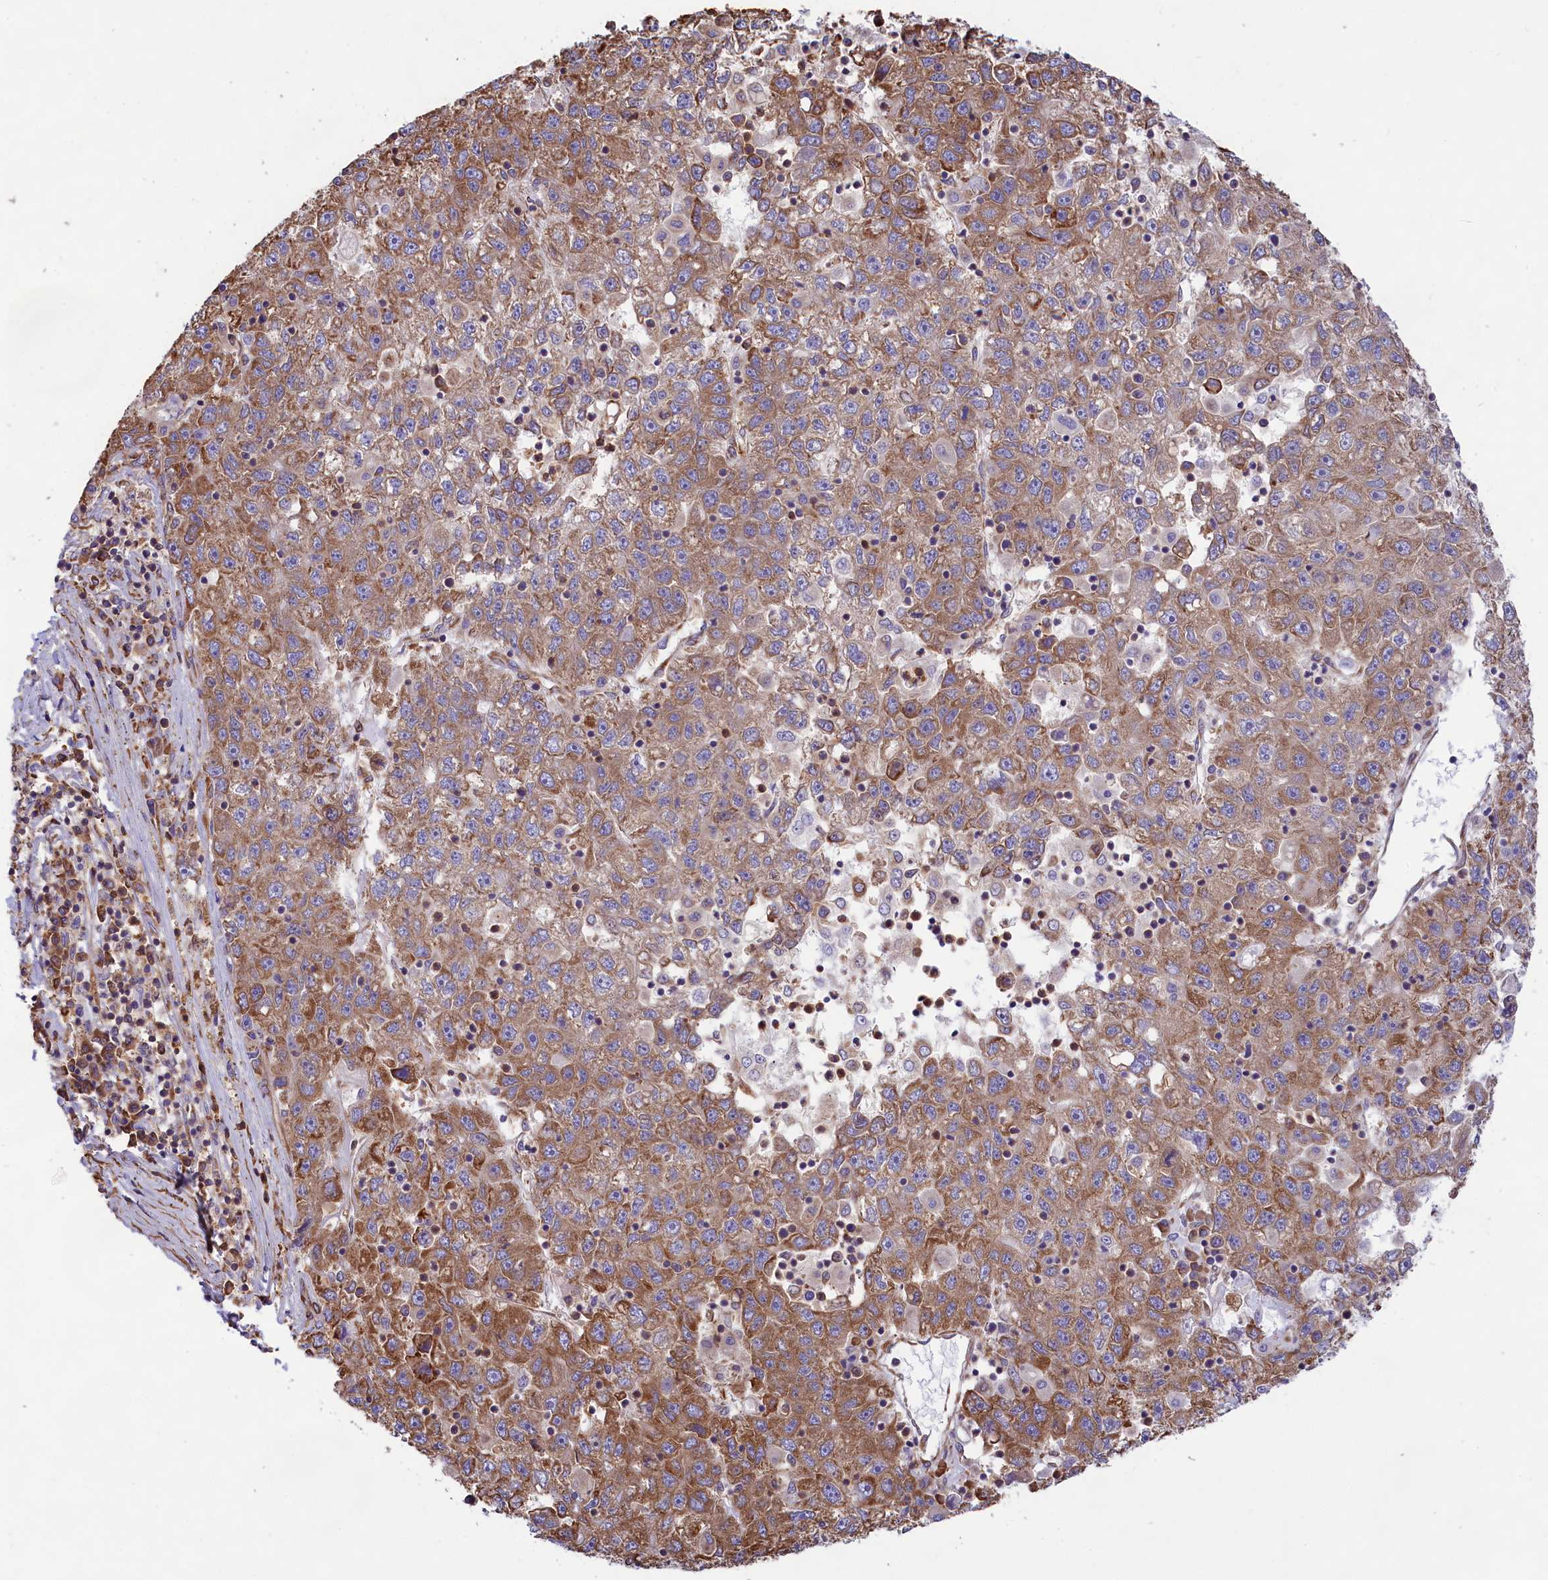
{"staining": {"intensity": "moderate", "quantity": ">75%", "location": "cytoplasmic/membranous"}, "tissue": "liver cancer", "cell_type": "Tumor cells", "image_type": "cancer", "snomed": [{"axis": "morphology", "description": "Carcinoma, Hepatocellular, NOS"}, {"axis": "topography", "description": "Liver"}], "caption": "A micrograph showing moderate cytoplasmic/membranous staining in about >75% of tumor cells in hepatocellular carcinoma (liver), as visualized by brown immunohistochemical staining.", "gene": "GYS1", "patient": {"sex": "male", "age": 49}}